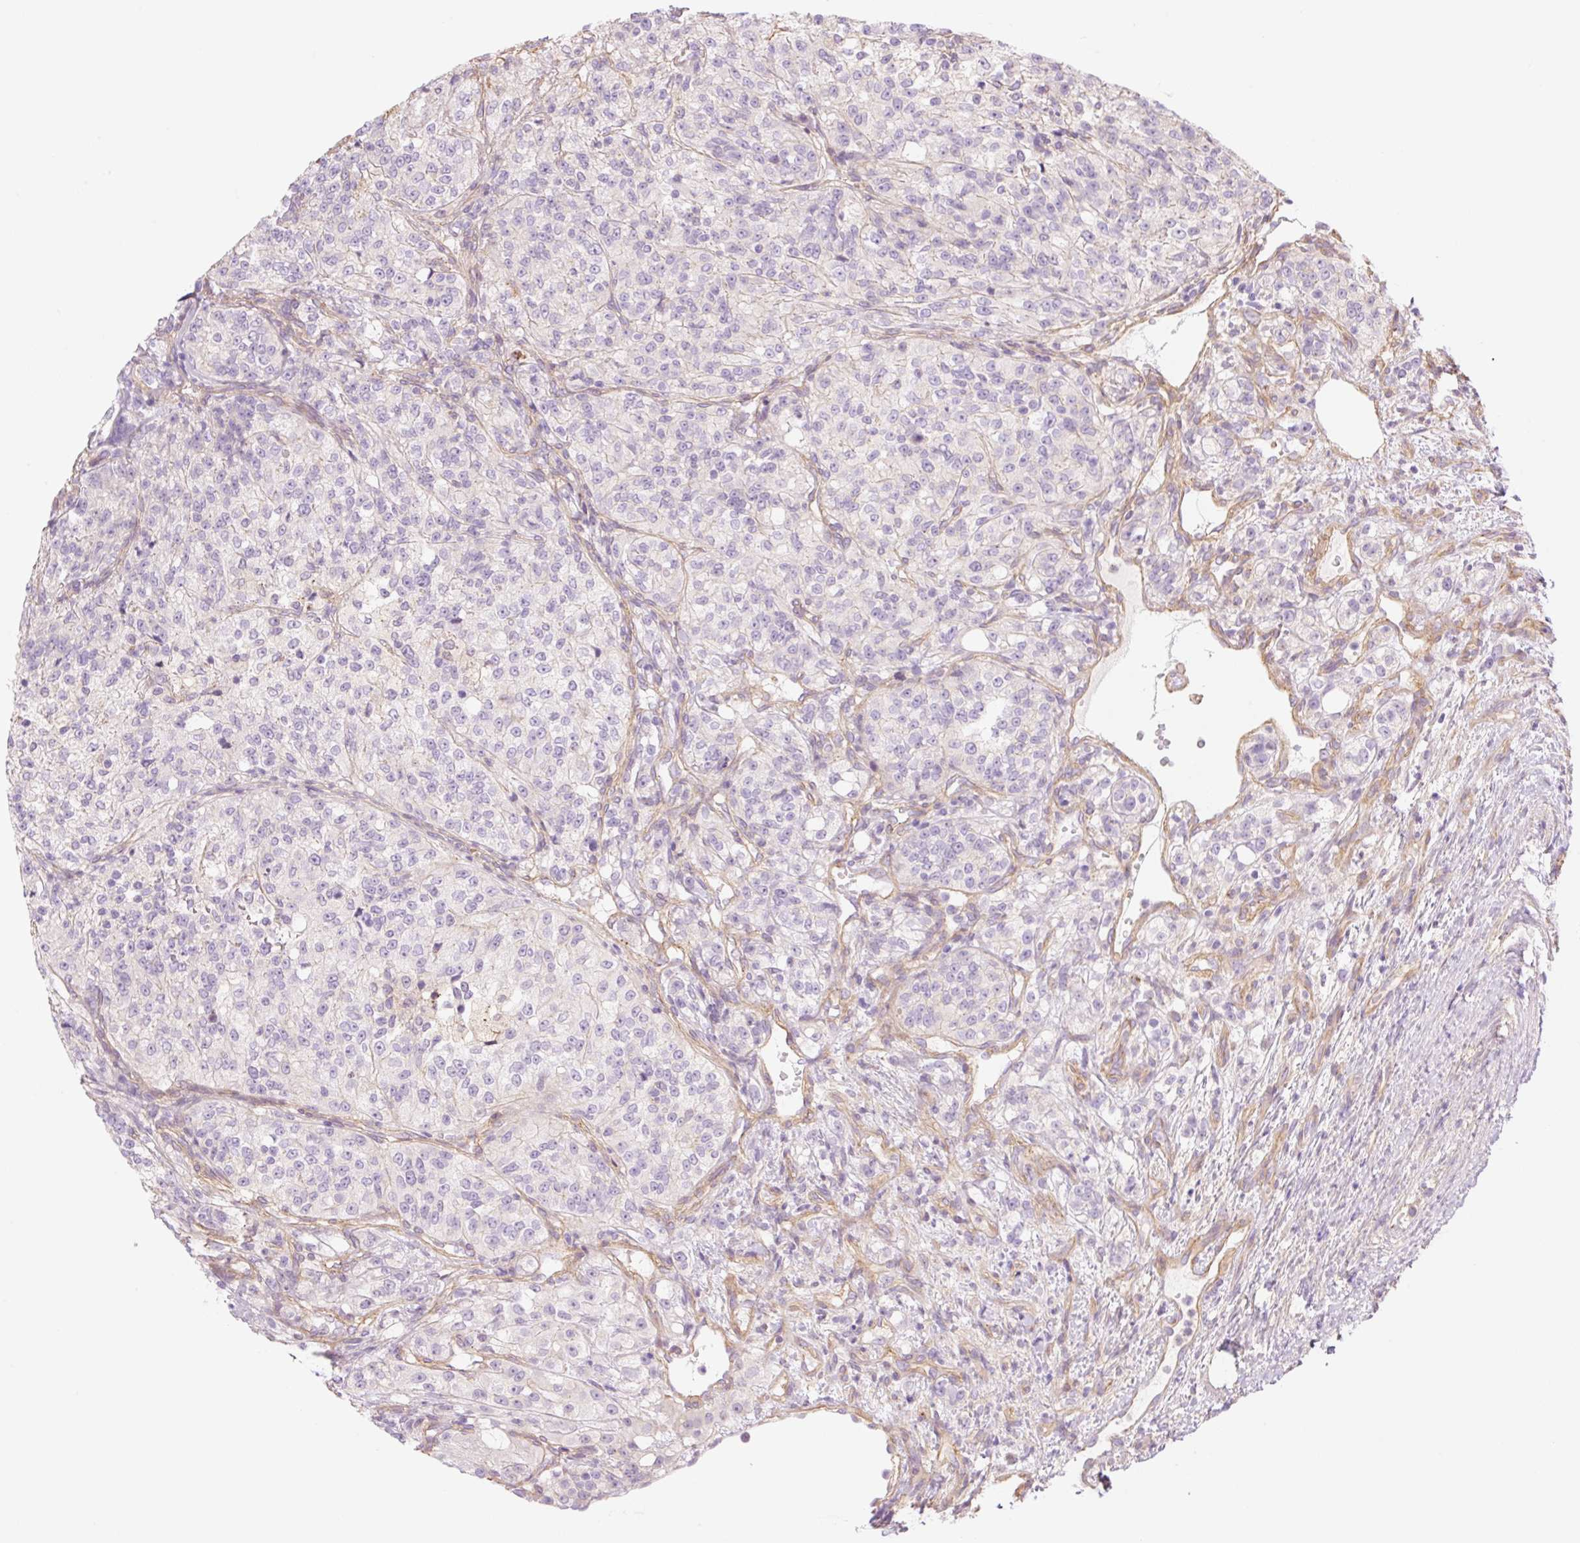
{"staining": {"intensity": "negative", "quantity": "none", "location": "none"}, "tissue": "renal cancer", "cell_type": "Tumor cells", "image_type": "cancer", "snomed": [{"axis": "morphology", "description": "Adenocarcinoma, NOS"}, {"axis": "topography", "description": "Kidney"}], "caption": "This histopathology image is of renal adenocarcinoma stained with immunohistochemistry to label a protein in brown with the nuclei are counter-stained blue. There is no staining in tumor cells.", "gene": "NLRP5", "patient": {"sex": "female", "age": 63}}